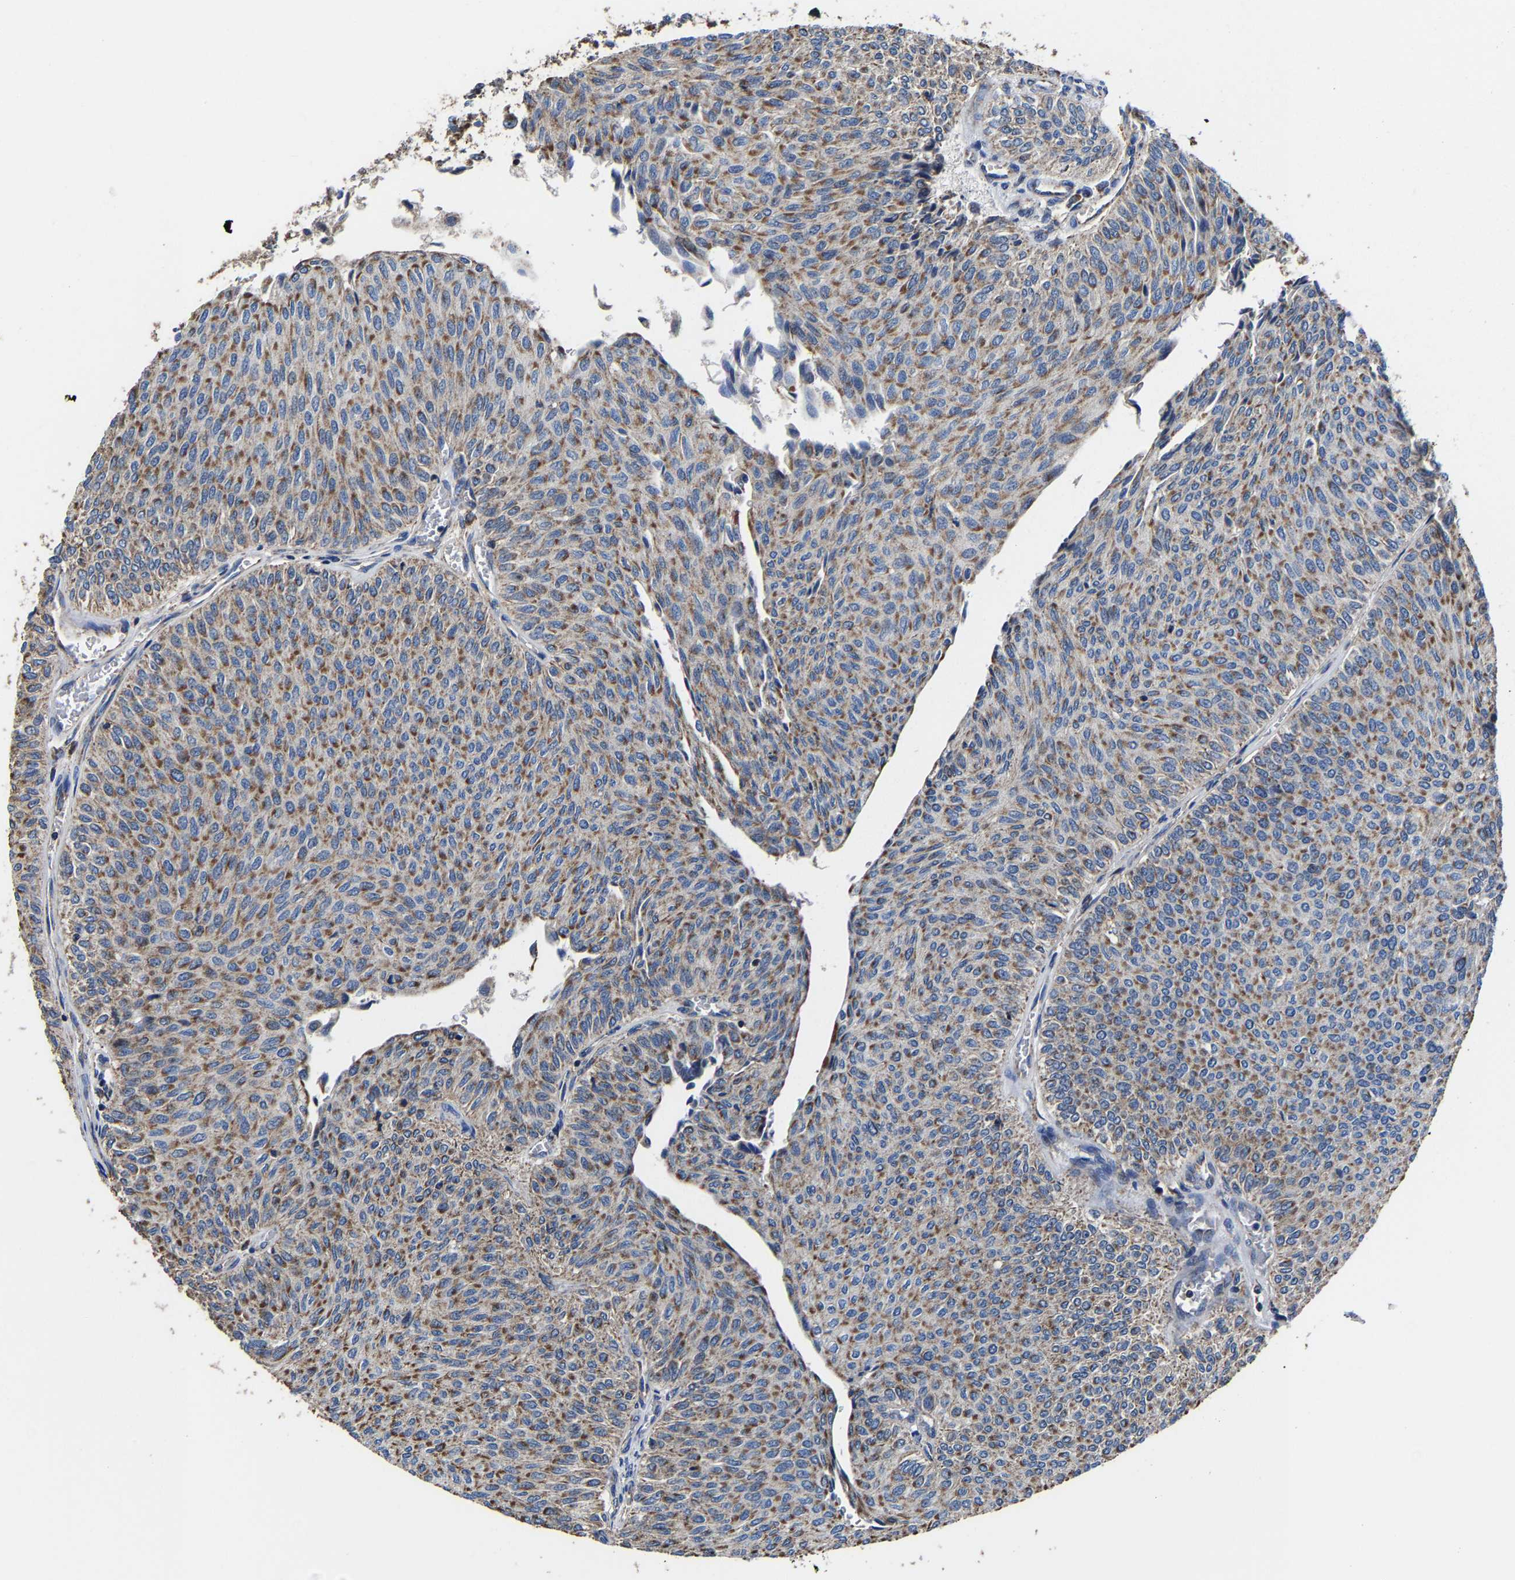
{"staining": {"intensity": "moderate", "quantity": ">75%", "location": "cytoplasmic/membranous"}, "tissue": "urothelial cancer", "cell_type": "Tumor cells", "image_type": "cancer", "snomed": [{"axis": "morphology", "description": "Urothelial carcinoma, Low grade"}, {"axis": "topography", "description": "Urinary bladder"}], "caption": "Urothelial cancer stained with a protein marker exhibits moderate staining in tumor cells.", "gene": "ZCCHC7", "patient": {"sex": "male", "age": 78}}